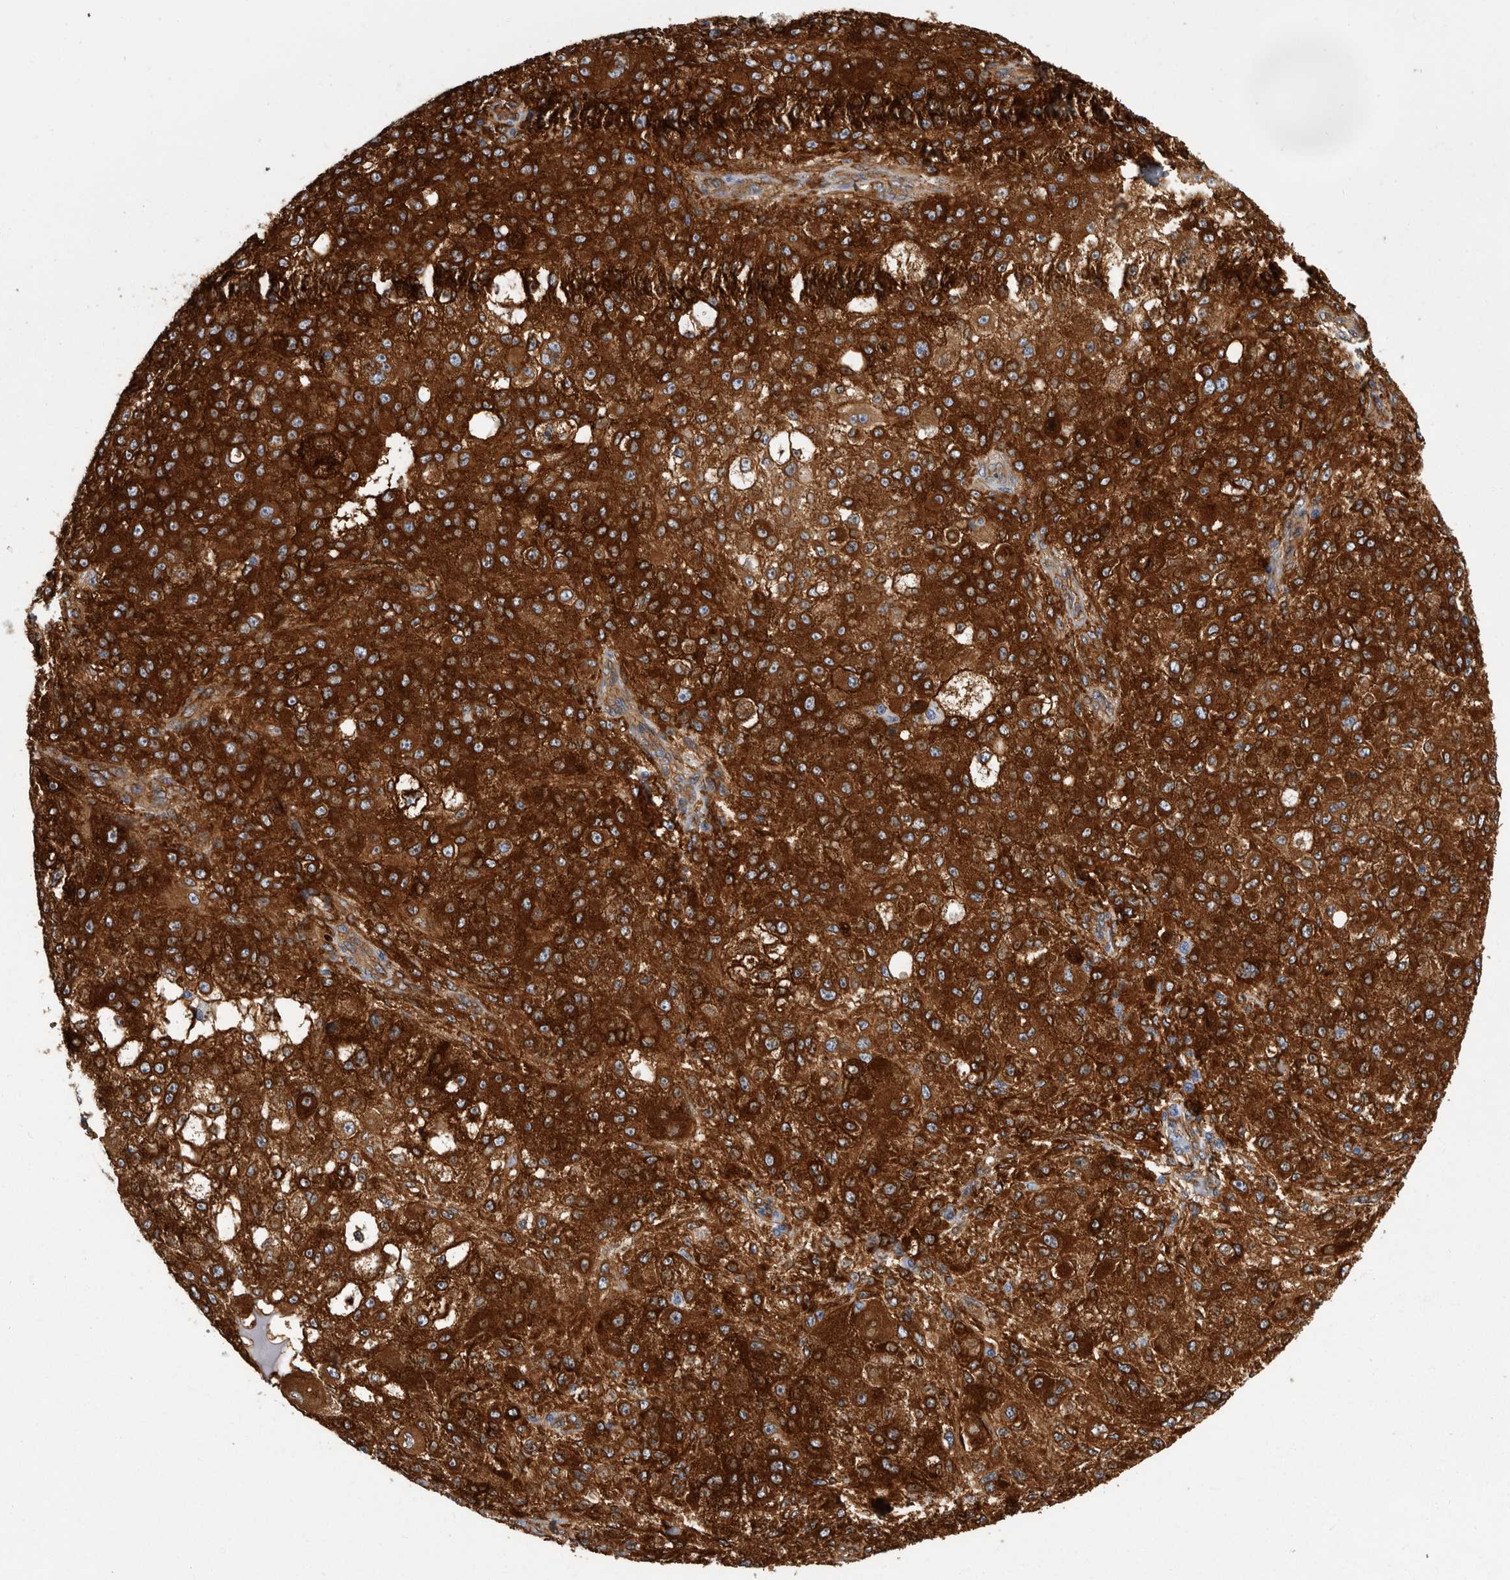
{"staining": {"intensity": "strong", "quantity": ">75%", "location": "cytoplasmic/membranous"}, "tissue": "melanoma", "cell_type": "Tumor cells", "image_type": "cancer", "snomed": [{"axis": "morphology", "description": "Necrosis, NOS"}, {"axis": "morphology", "description": "Malignant melanoma, NOS"}, {"axis": "topography", "description": "Skin"}], "caption": "A high amount of strong cytoplasmic/membranous positivity is present in about >75% of tumor cells in malignant melanoma tissue. The staining is performed using DAB brown chromogen to label protein expression. The nuclei are counter-stained blue using hematoxylin.", "gene": "ENAH", "patient": {"sex": "female", "age": 87}}